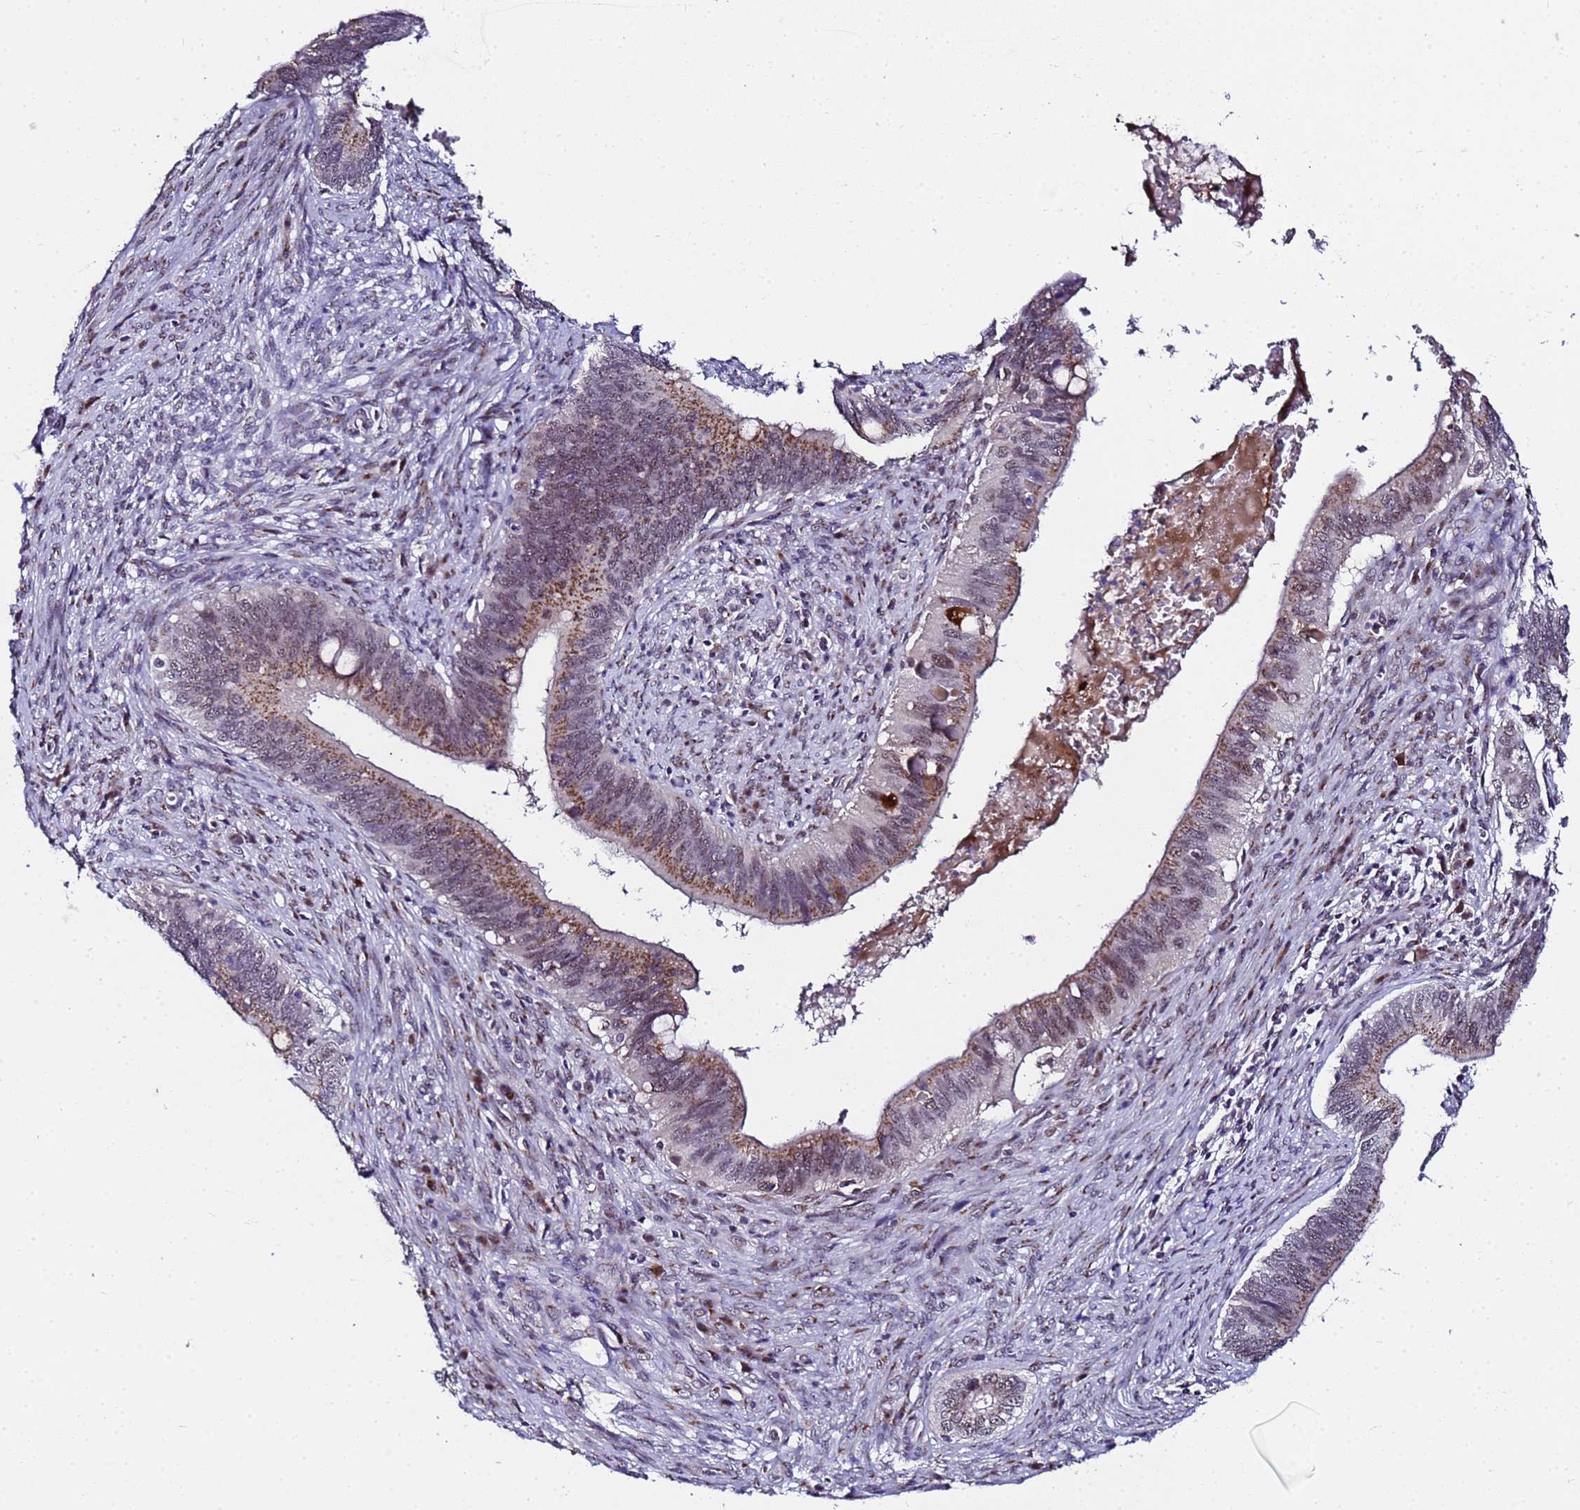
{"staining": {"intensity": "moderate", "quantity": ">75%", "location": "cytoplasmic/membranous,nuclear"}, "tissue": "cervical cancer", "cell_type": "Tumor cells", "image_type": "cancer", "snomed": [{"axis": "morphology", "description": "Adenocarcinoma, NOS"}, {"axis": "topography", "description": "Cervix"}], "caption": "A medium amount of moderate cytoplasmic/membranous and nuclear expression is present in about >75% of tumor cells in cervical cancer (adenocarcinoma) tissue.", "gene": "C19orf47", "patient": {"sex": "female", "age": 42}}